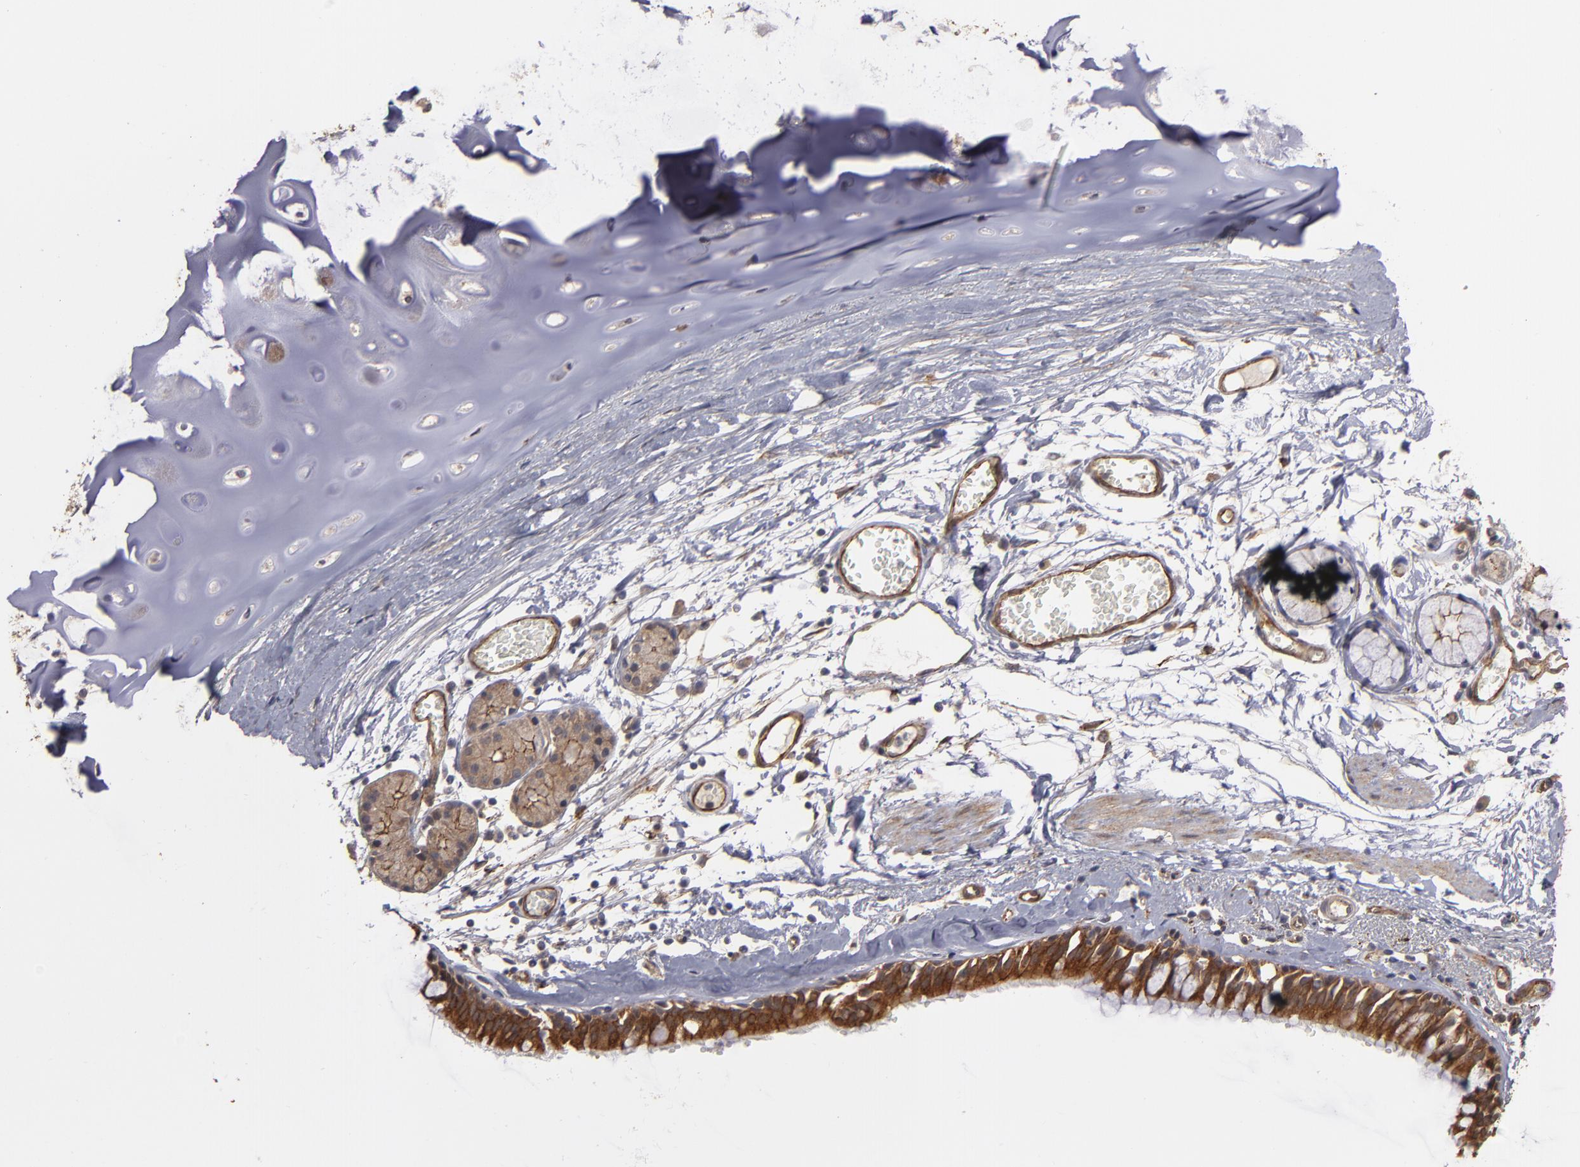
{"staining": {"intensity": "moderate", "quantity": ">75%", "location": "cytoplasmic/membranous"}, "tissue": "bronchus", "cell_type": "Respiratory epithelial cells", "image_type": "normal", "snomed": [{"axis": "morphology", "description": "Normal tissue, NOS"}, {"axis": "topography", "description": "Bronchus"}, {"axis": "topography", "description": "Lung"}], "caption": "Immunohistochemical staining of benign bronchus exhibits >75% levels of moderate cytoplasmic/membranous protein expression in approximately >75% of respiratory epithelial cells. (DAB (3,3'-diaminobenzidine) = brown stain, brightfield microscopy at high magnification).", "gene": "TJP1", "patient": {"sex": "female", "age": 56}}